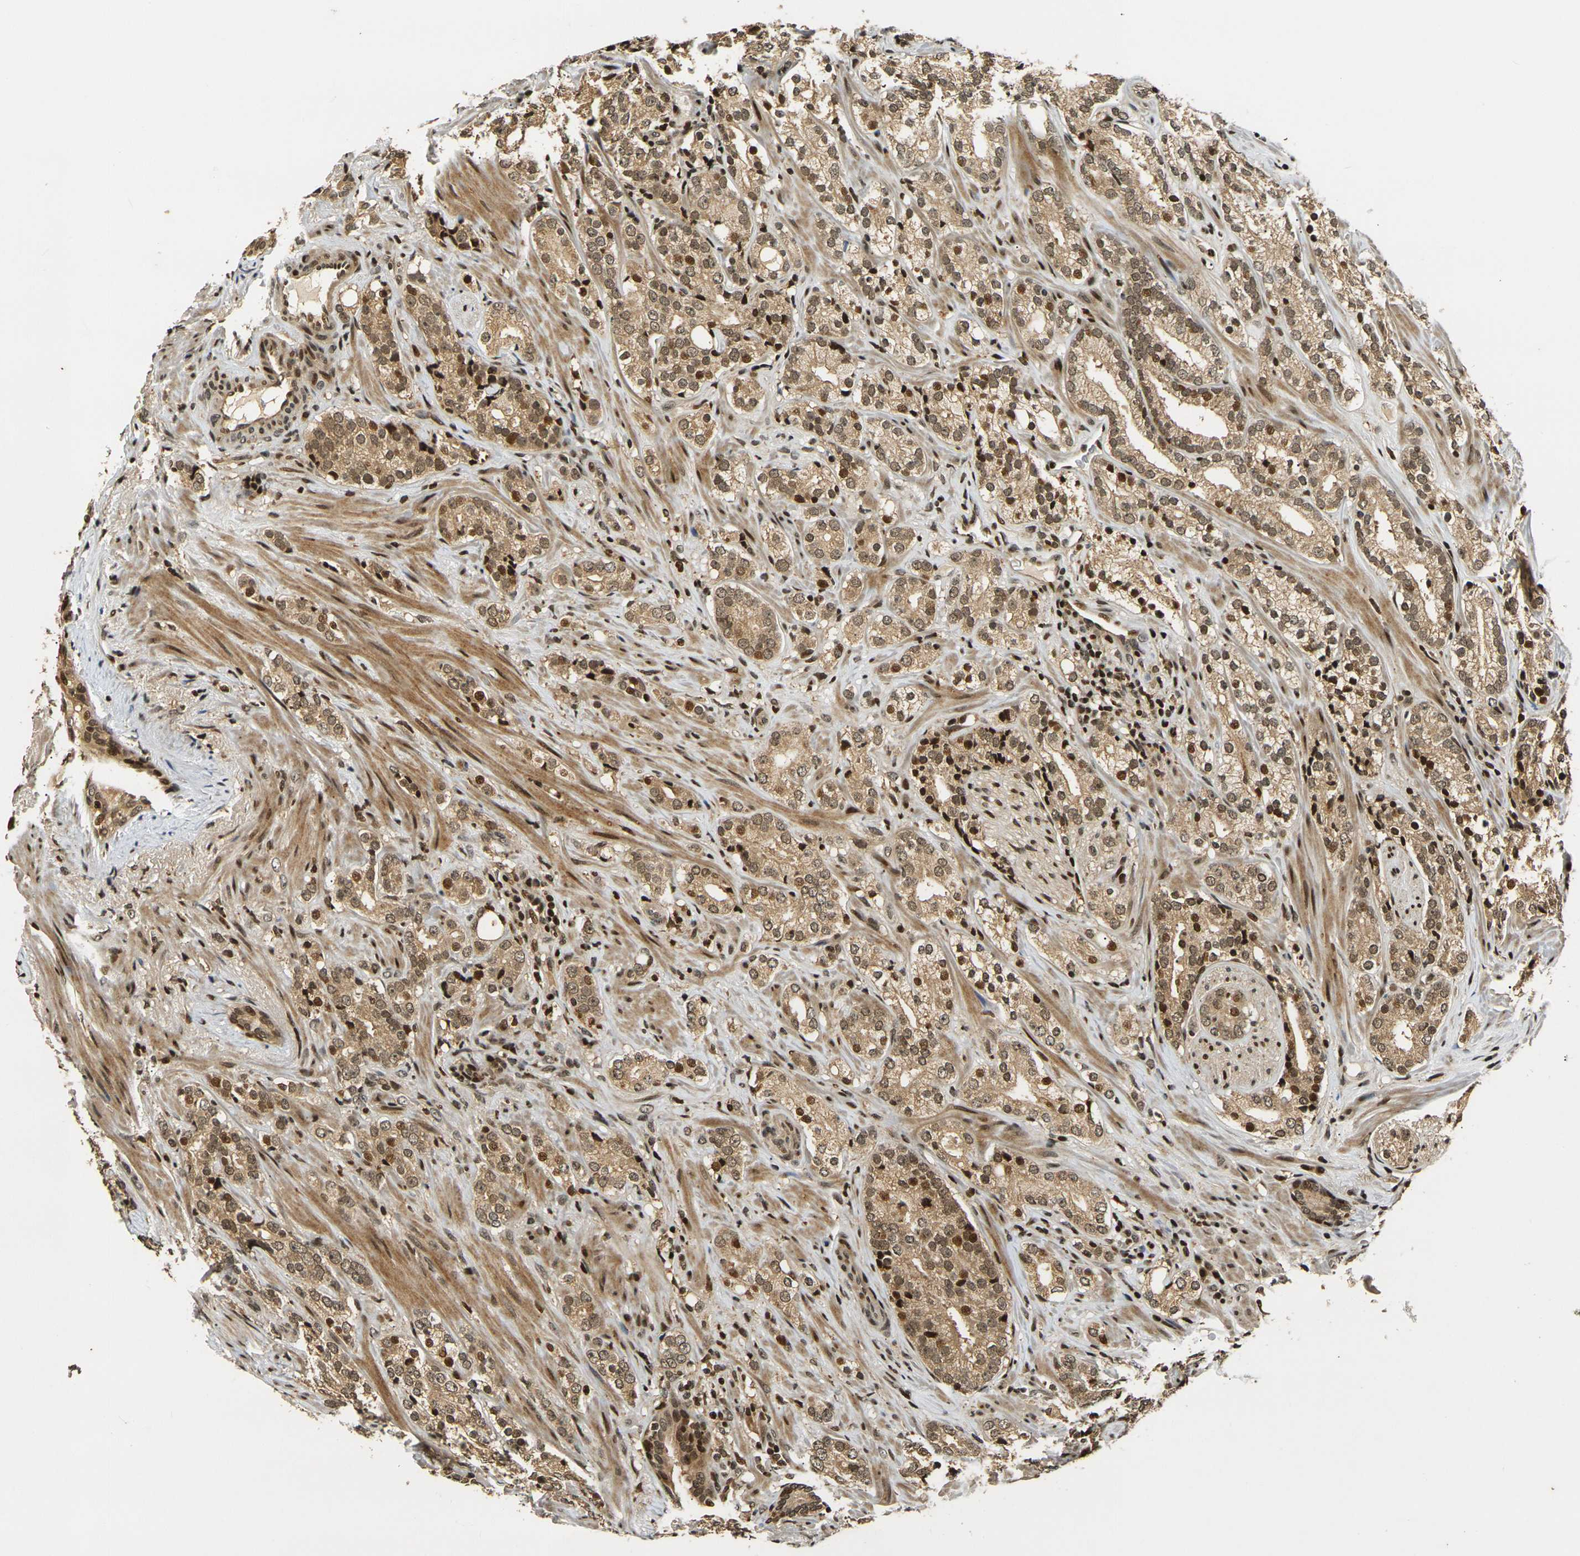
{"staining": {"intensity": "moderate", "quantity": ">75%", "location": "cytoplasmic/membranous,nuclear"}, "tissue": "prostate cancer", "cell_type": "Tumor cells", "image_type": "cancer", "snomed": [{"axis": "morphology", "description": "Adenocarcinoma, High grade"}, {"axis": "topography", "description": "Prostate"}], "caption": "Immunohistochemistry image of neoplastic tissue: human prostate cancer (high-grade adenocarcinoma) stained using IHC exhibits medium levels of moderate protein expression localized specifically in the cytoplasmic/membranous and nuclear of tumor cells, appearing as a cytoplasmic/membranous and nuclear brown color.", "gene": "ACTL6A", "patient": {"sex": "male", "age": 71}}